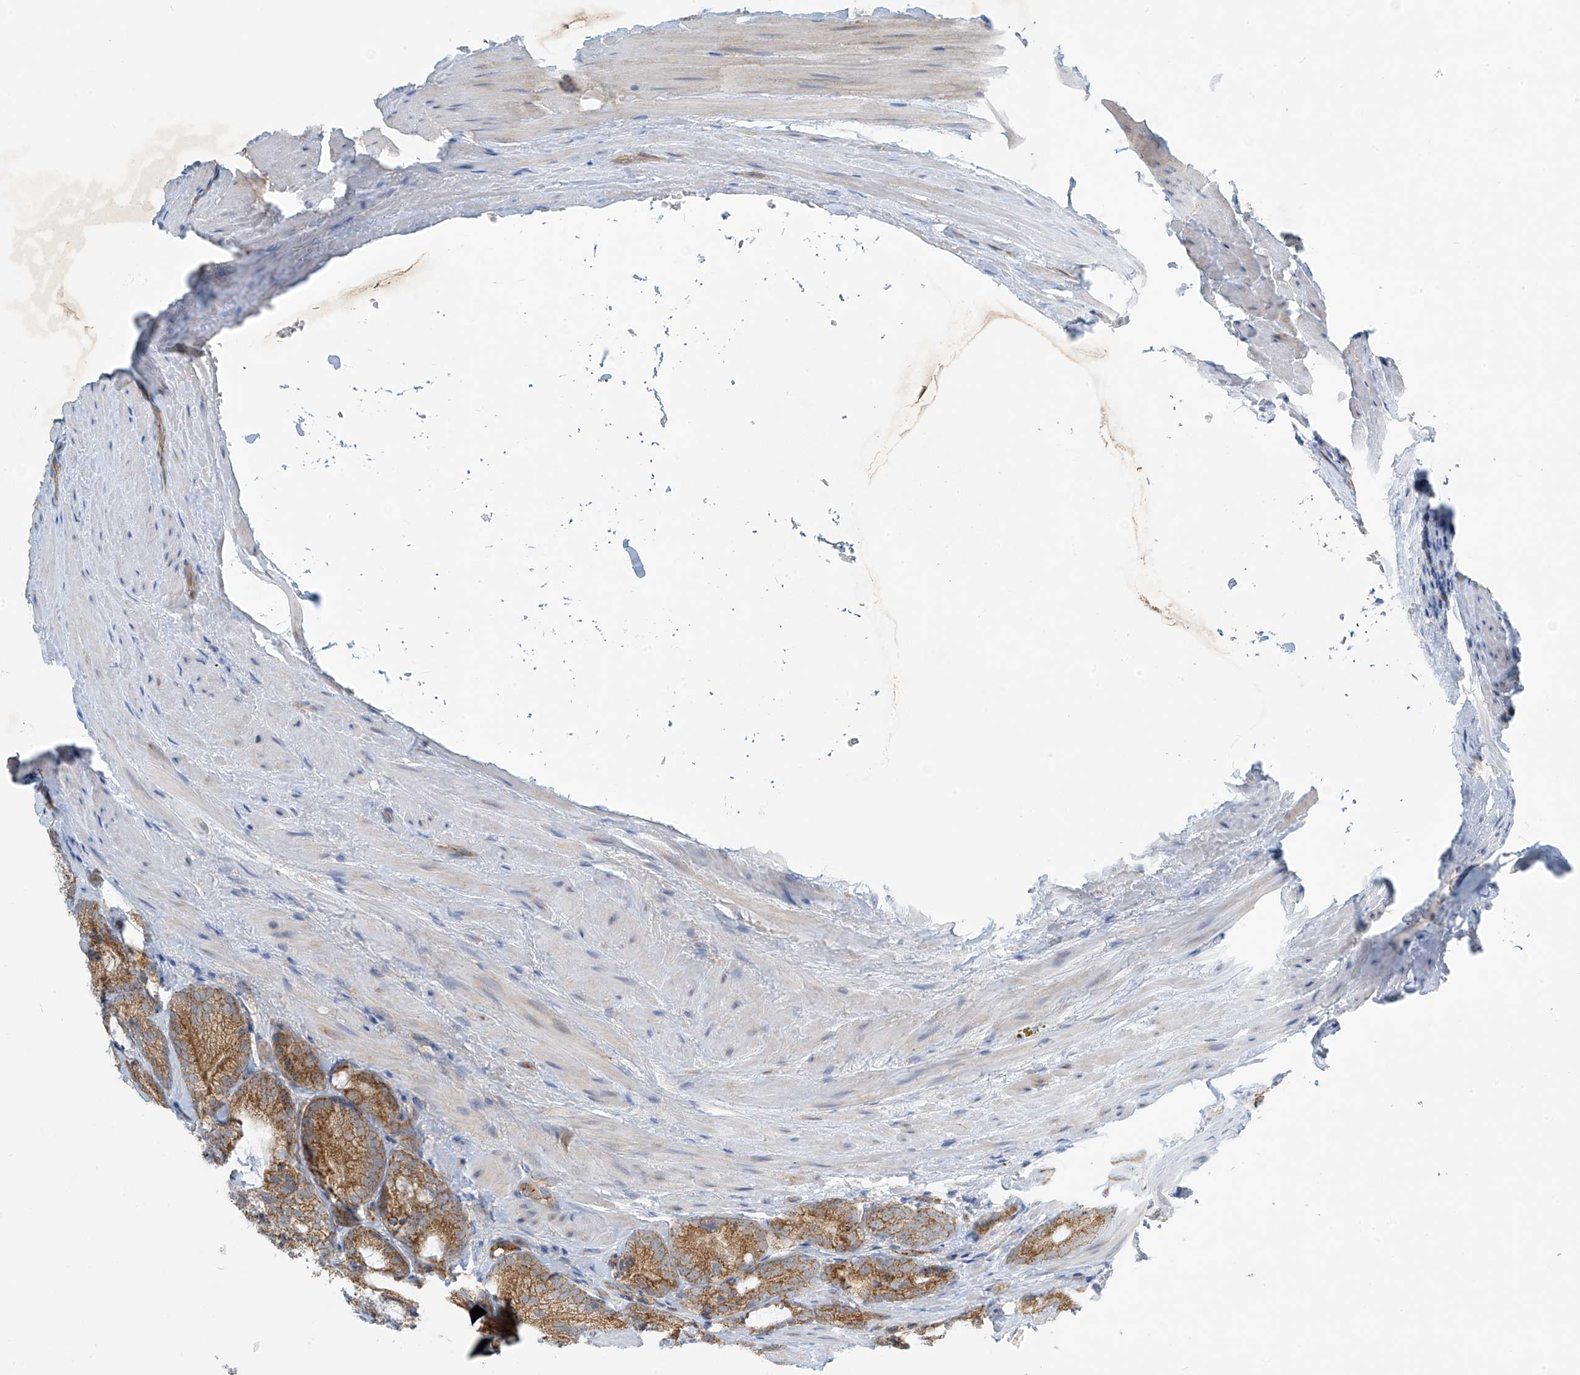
{"staining": {"intensity": "moderate", "quantity": ">75%", "location": "cytoplasmic/membranous"}, "tissue": "prostate cancer", "cell_type": "Tumor cells", "image_type": "cancer", "snomed": [{"axis": "morphology", "description": "Adenocarcinoma, High grade"}, {"axis": "topography", "description": "Prostate"}], "caption": "IHC image of neoplastic tissue: prostate cancer (high-grade adenocarcinoma) stained using immunohistochemistry (IHC) reveals medium levels of moderate protein expression localized specifically in the cytoplasmic/membranous of tumor cells, appearing as a cytoplasmic/membranous brown color.", "gene": "METTL6", "patient": {"sex": "male", "age": 63}}